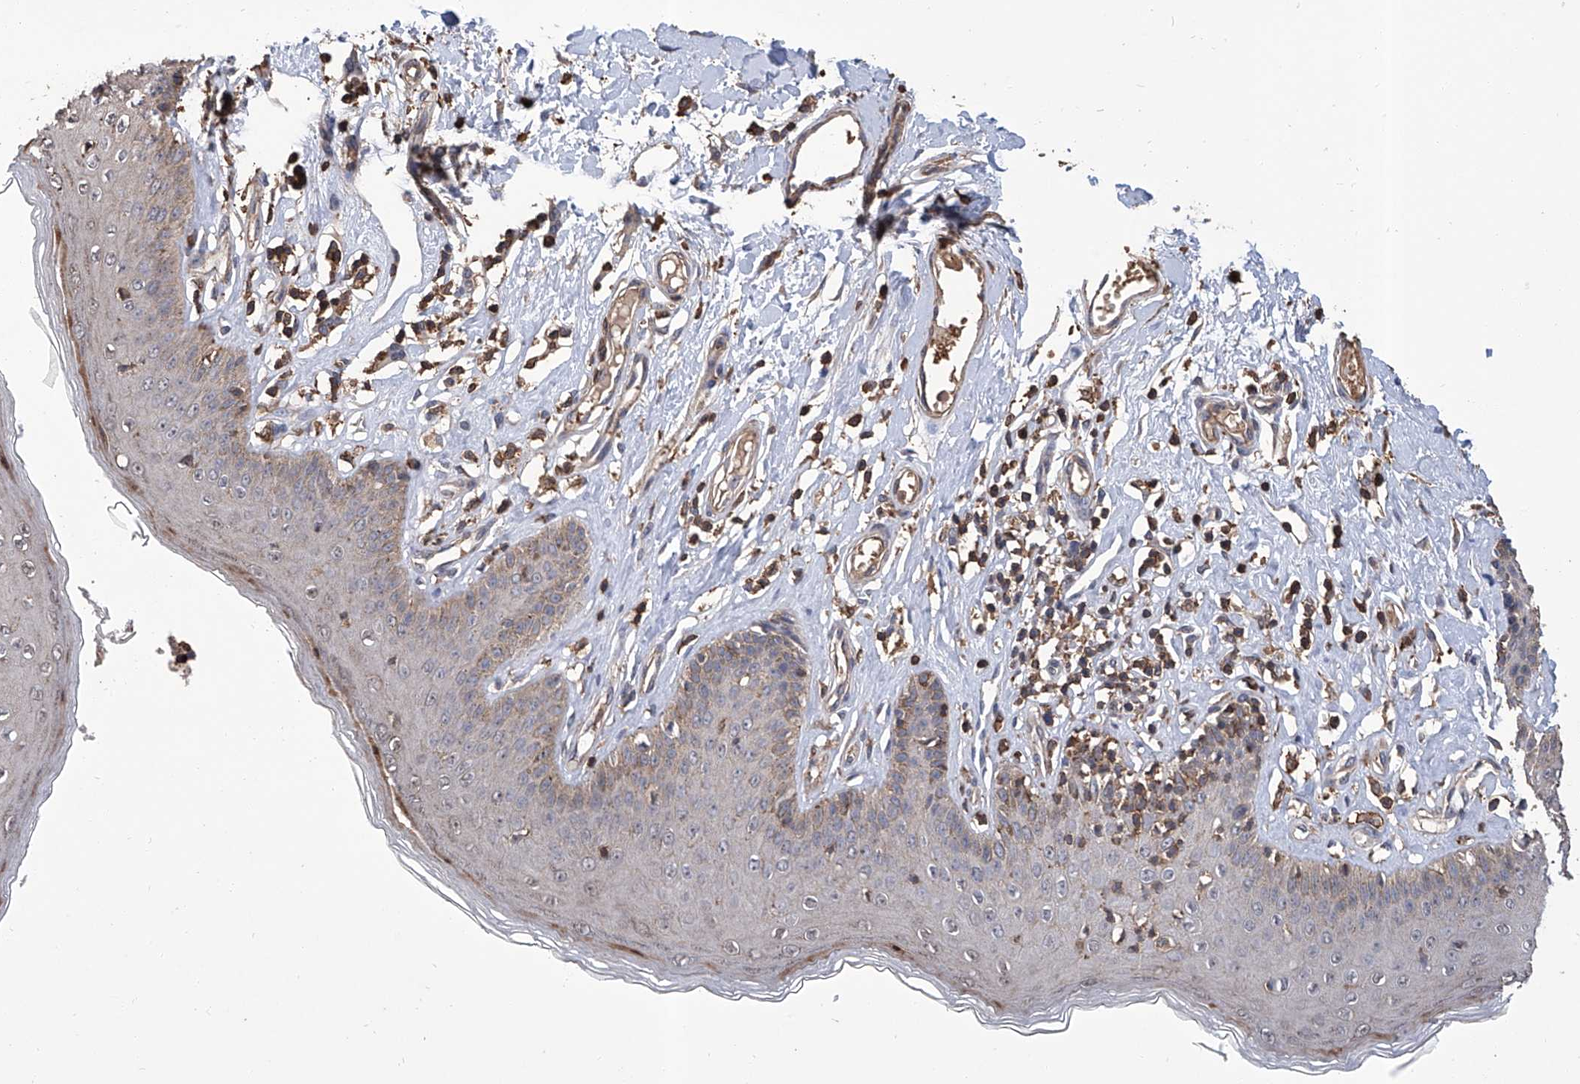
{"staining": {"intensity": "weak", "quantity": "<25%", "location": "cytoplasmic/membranous"}, "tissue": "skin", "cell_type": "Epidermal cells", "image_type": "normal", "snomed": [{"axis": "morphology", "description": "Normal tissue, NOS"}, {"axis": "morphology", "description": "Squamous cell carcinoma, NOS"}, {"axis": "topography", "description": "Vulva"}], "caption": "DAB (3,3'-diaminobenzidine) immunohistochemical staining of unremarkable skin exhibits no significant positivity in epidermal cells.", "gene": "GPT", "patient": {"sex": "female", "age": 85}}